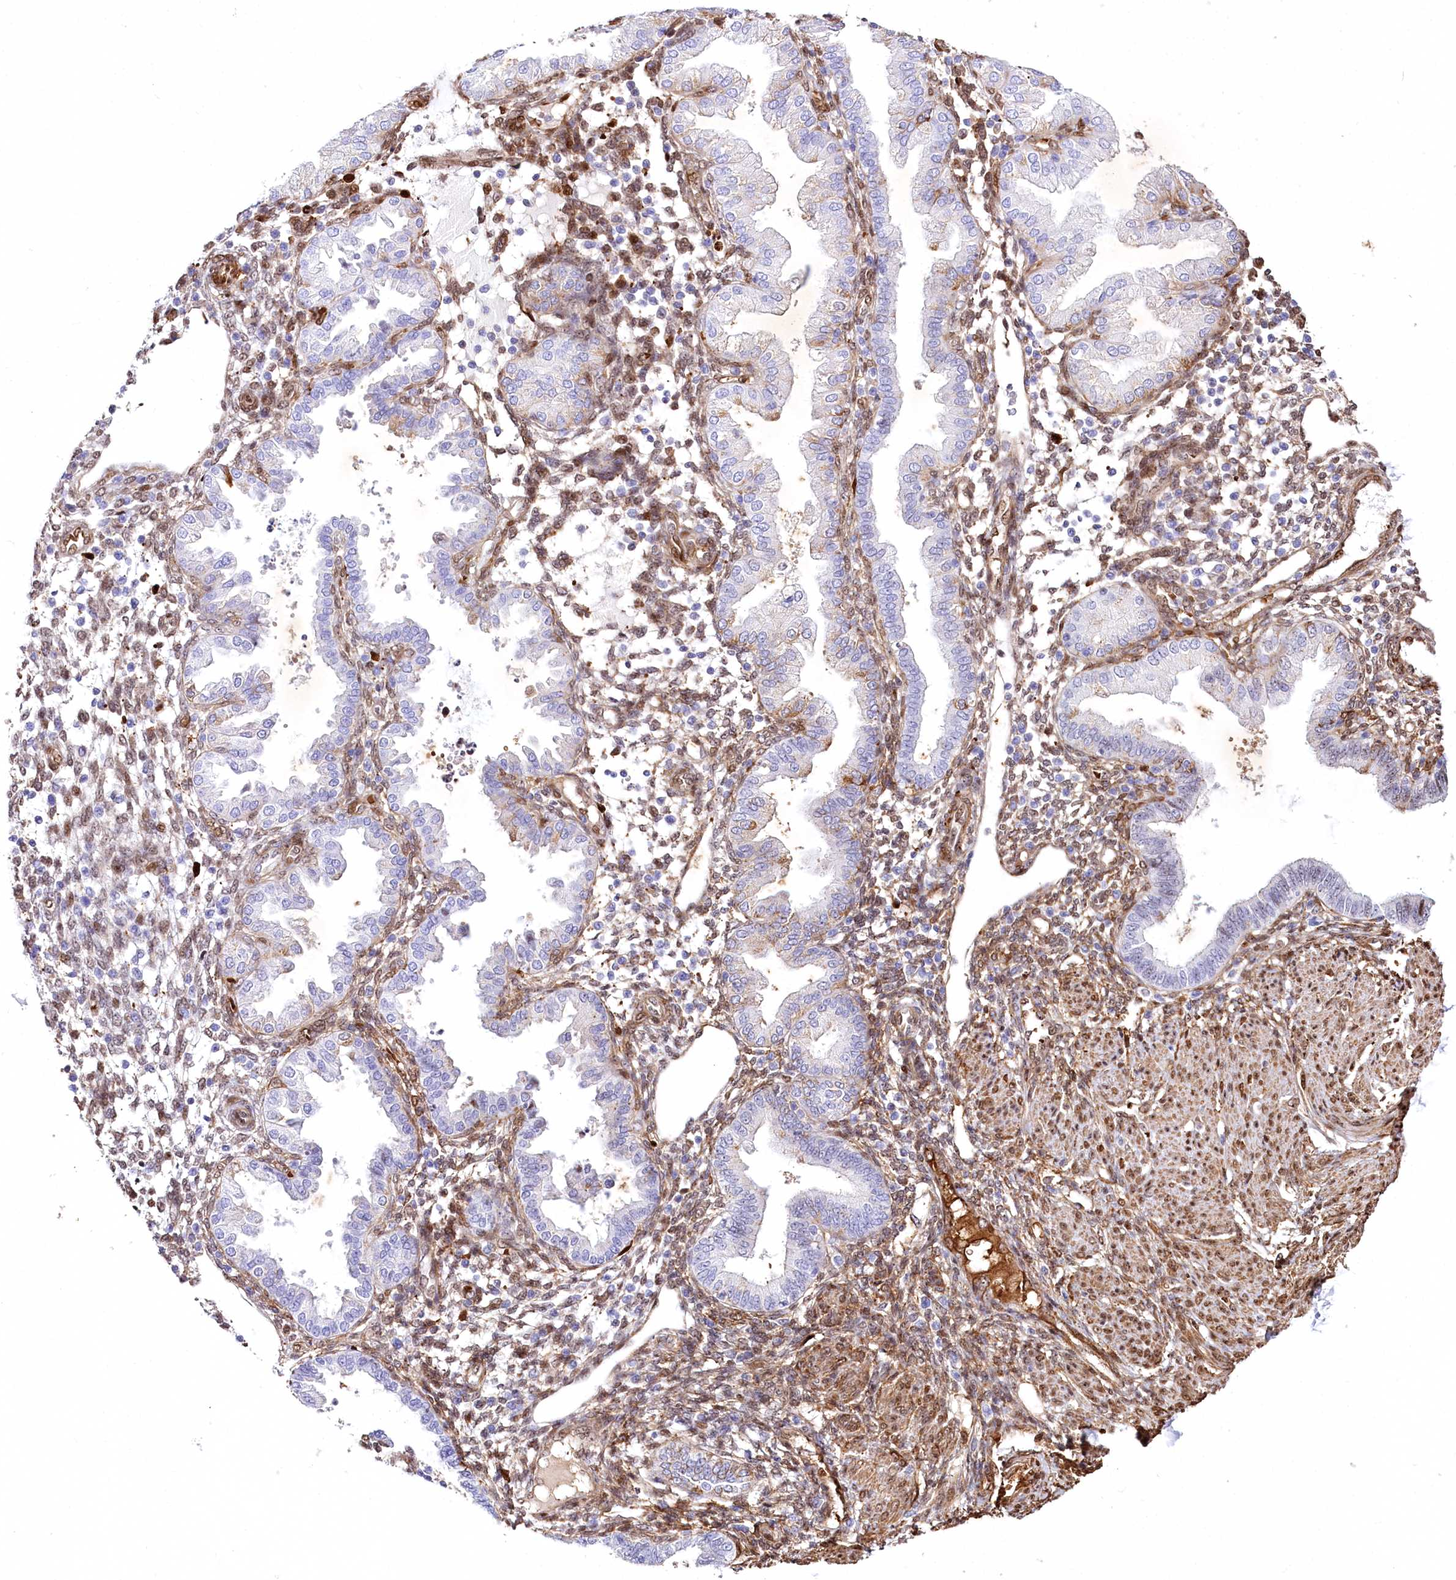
{"staining": {"intensity": "moderate", "quantity": ">75%", "location": "nuclear"}, "tissue": "endometrium", "cell_type": "Cells in endometrial stroma", "image_type": "normal", "snomed": [{"axis": "morphology", "description": "Normal tissue, NOS"}, {"axis": "topography", "description": "Endometrium"}], "caption": "This micrograph reveals unremarkable endometrium stained with IHC to label a protein in brown. The nuclear of cells in endometrial stroma show moderate positivity for the protein. Nuclei are counter-stained blue.", "gene": "PTMS", "patient": {"sex": "female", "age": 53}}